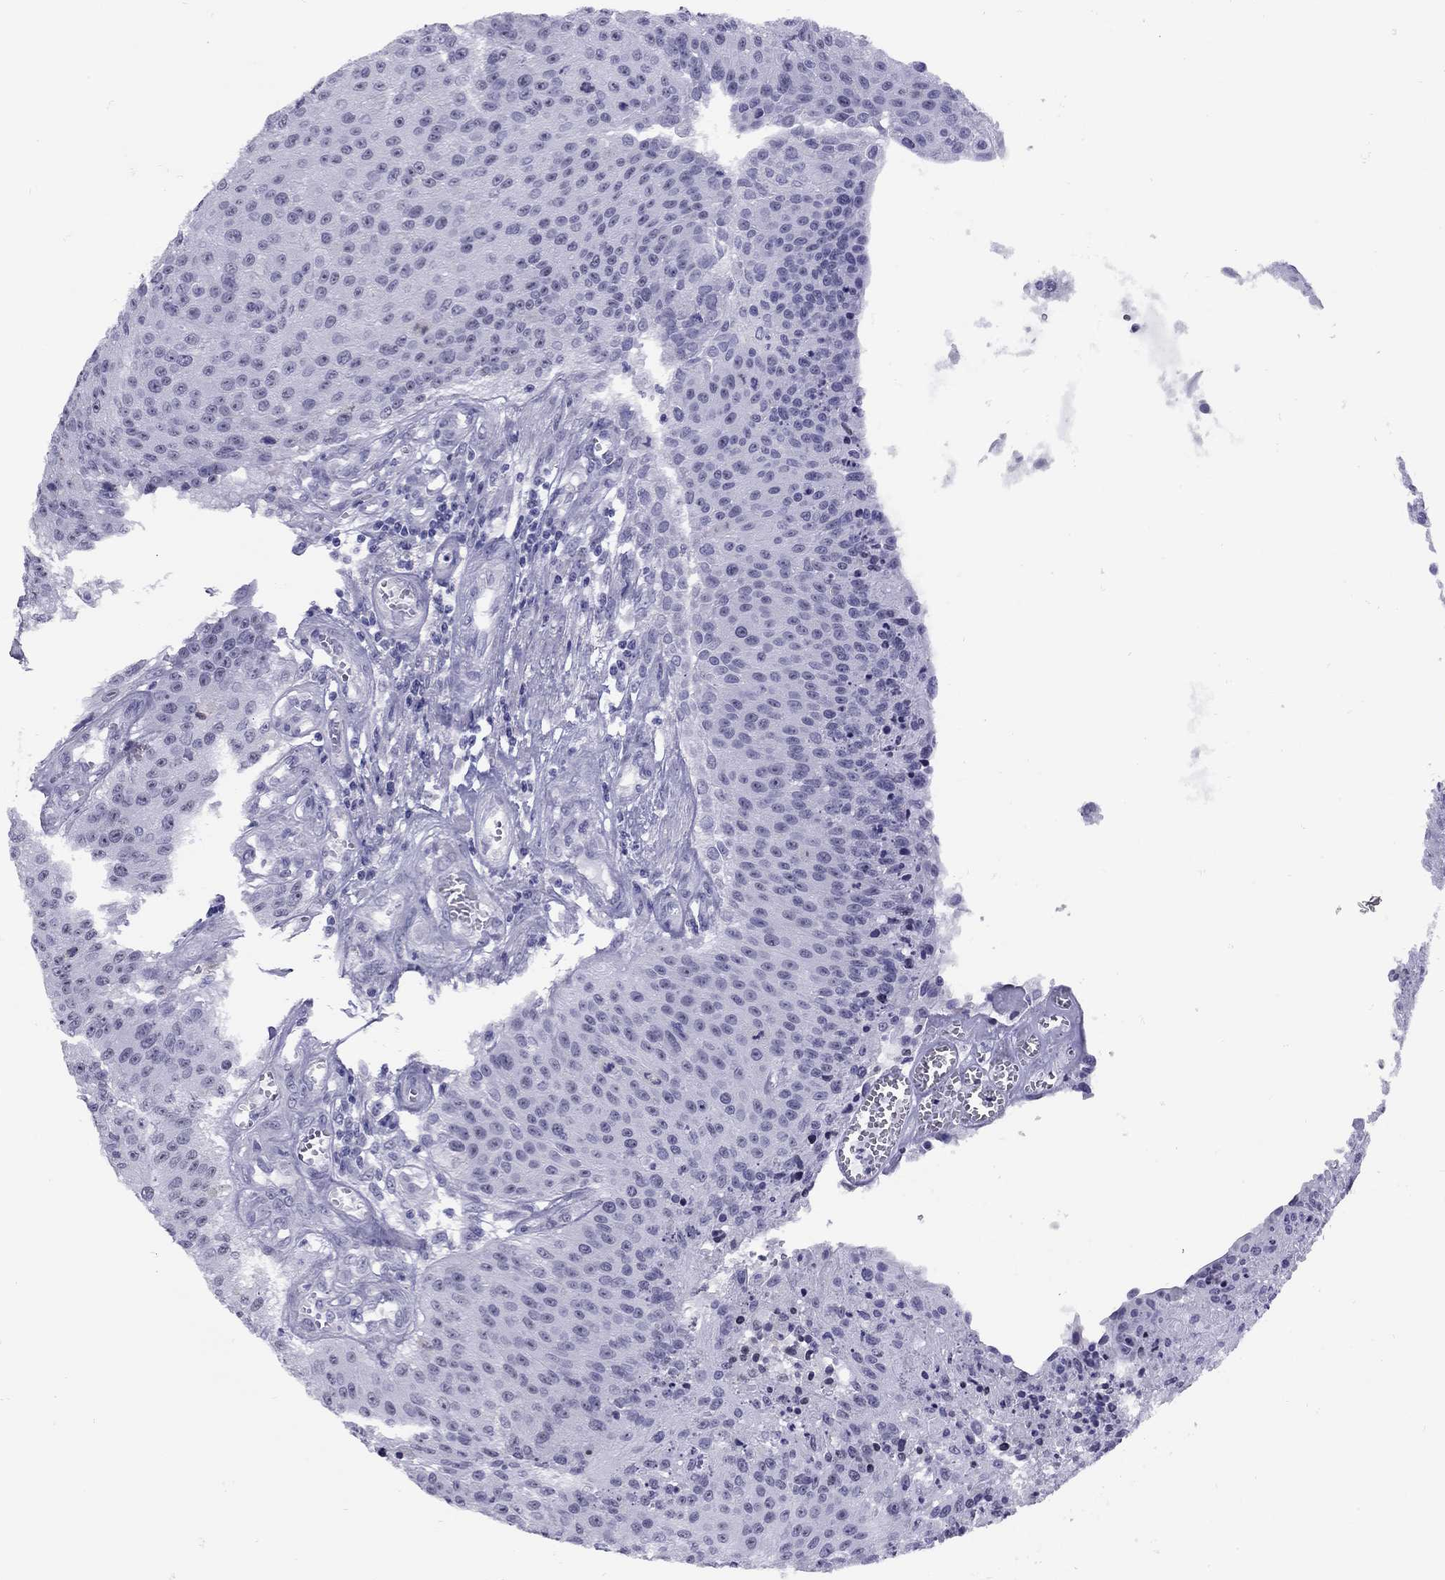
{"staining": {"intensity": "negative", "quantity": "none", "location": "none"}, "tissue": "urothelial cancer", "cell_type": "Tumor cells", "image_type": "cancer", "snomed": [{"axis": "morphology", "description": "Urothelial carcinoma, NOS"}, {"axis": "topography", "description": "Urinary bladder"}], "caption": "IHC of transitional cell carcinoma demonstrates no staining in tumor cells. (DAB immunohistochemistry (IHC), high magnification).", "gene": "LYAR", "patient": {"sex": "male", "age": 55}}